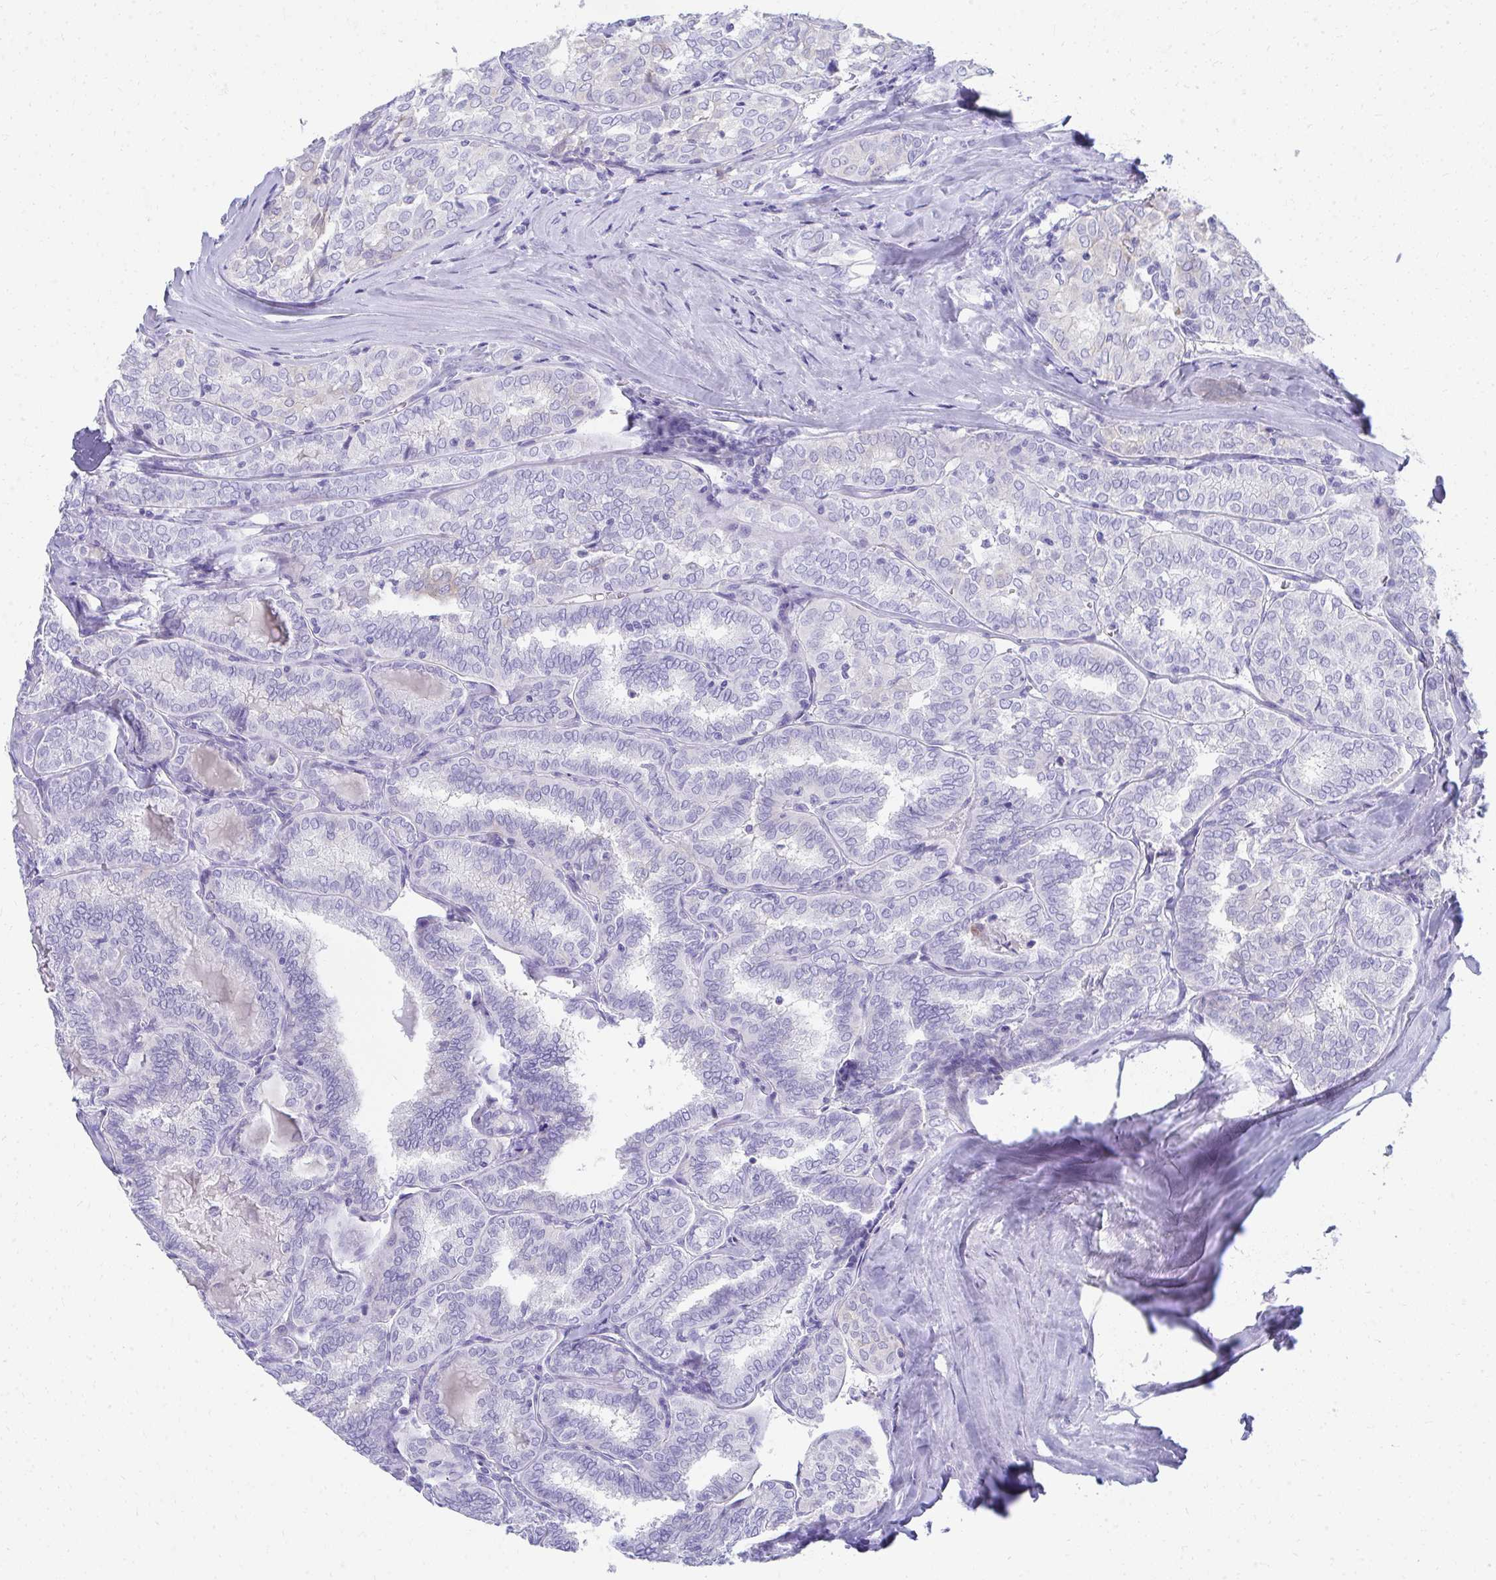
{"staining": {"intensity": "negative", "quantity": "none", "location": "none"}, "tissue": "thyroid cancer", "cell_type": "Tumor cells", "image_type": "cancer", "snomed": [{"axis": "morphology", "description": "Papillary adenocarcinoma, NOS"}, {"axis": "topography", "description": "Thyroid gland"}], "caption": "DAB (3,3'-diaminobenzidine) immunohistochemical staining of human thyroid papillary adenocarcinoma displays no significant staining in tumor cells.", "gene": "SEC14L3", "patient": {"sex": "female", "age": 30}}